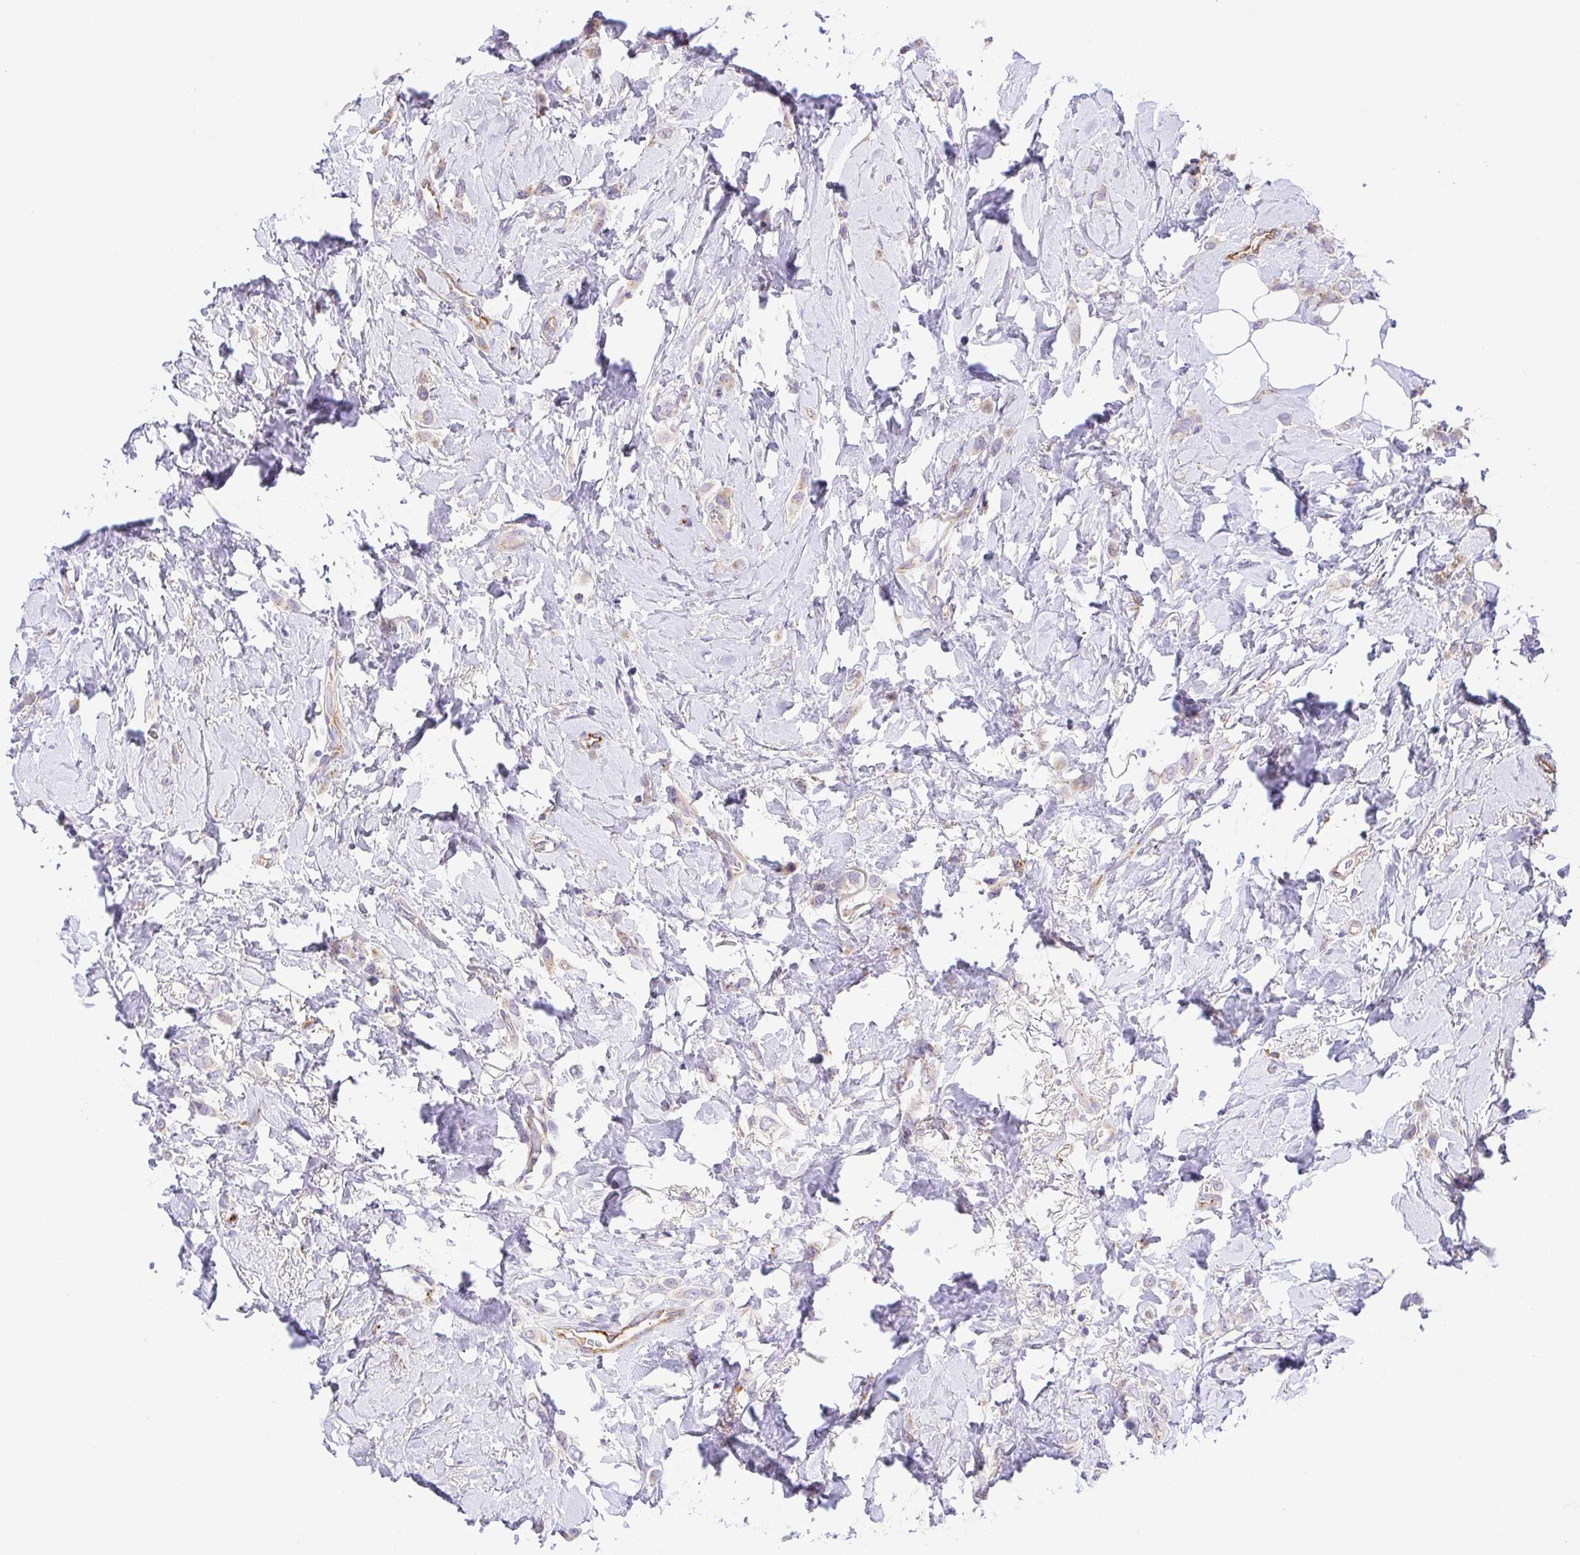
{"staining": {"intensity": "weak", "quantity": "<25%", "location": "cytoplasmic/membranous"}, "tissue": "breast cancer", "cell_type": "Tumor cells", "image_type": "cancer", "snomed": [{"axis": "morphology", "description": "Lobular carcinoma"}, {"axis": "topography", "description": "Breast"}], "caption": "IHC photomicrograph of lobular carcinoma (breast) stained for a protein (brown), which exhibits no expression in tumor cells.", "gene": "SLC13A1", "patient": {"sex": "female", "age": 66}}